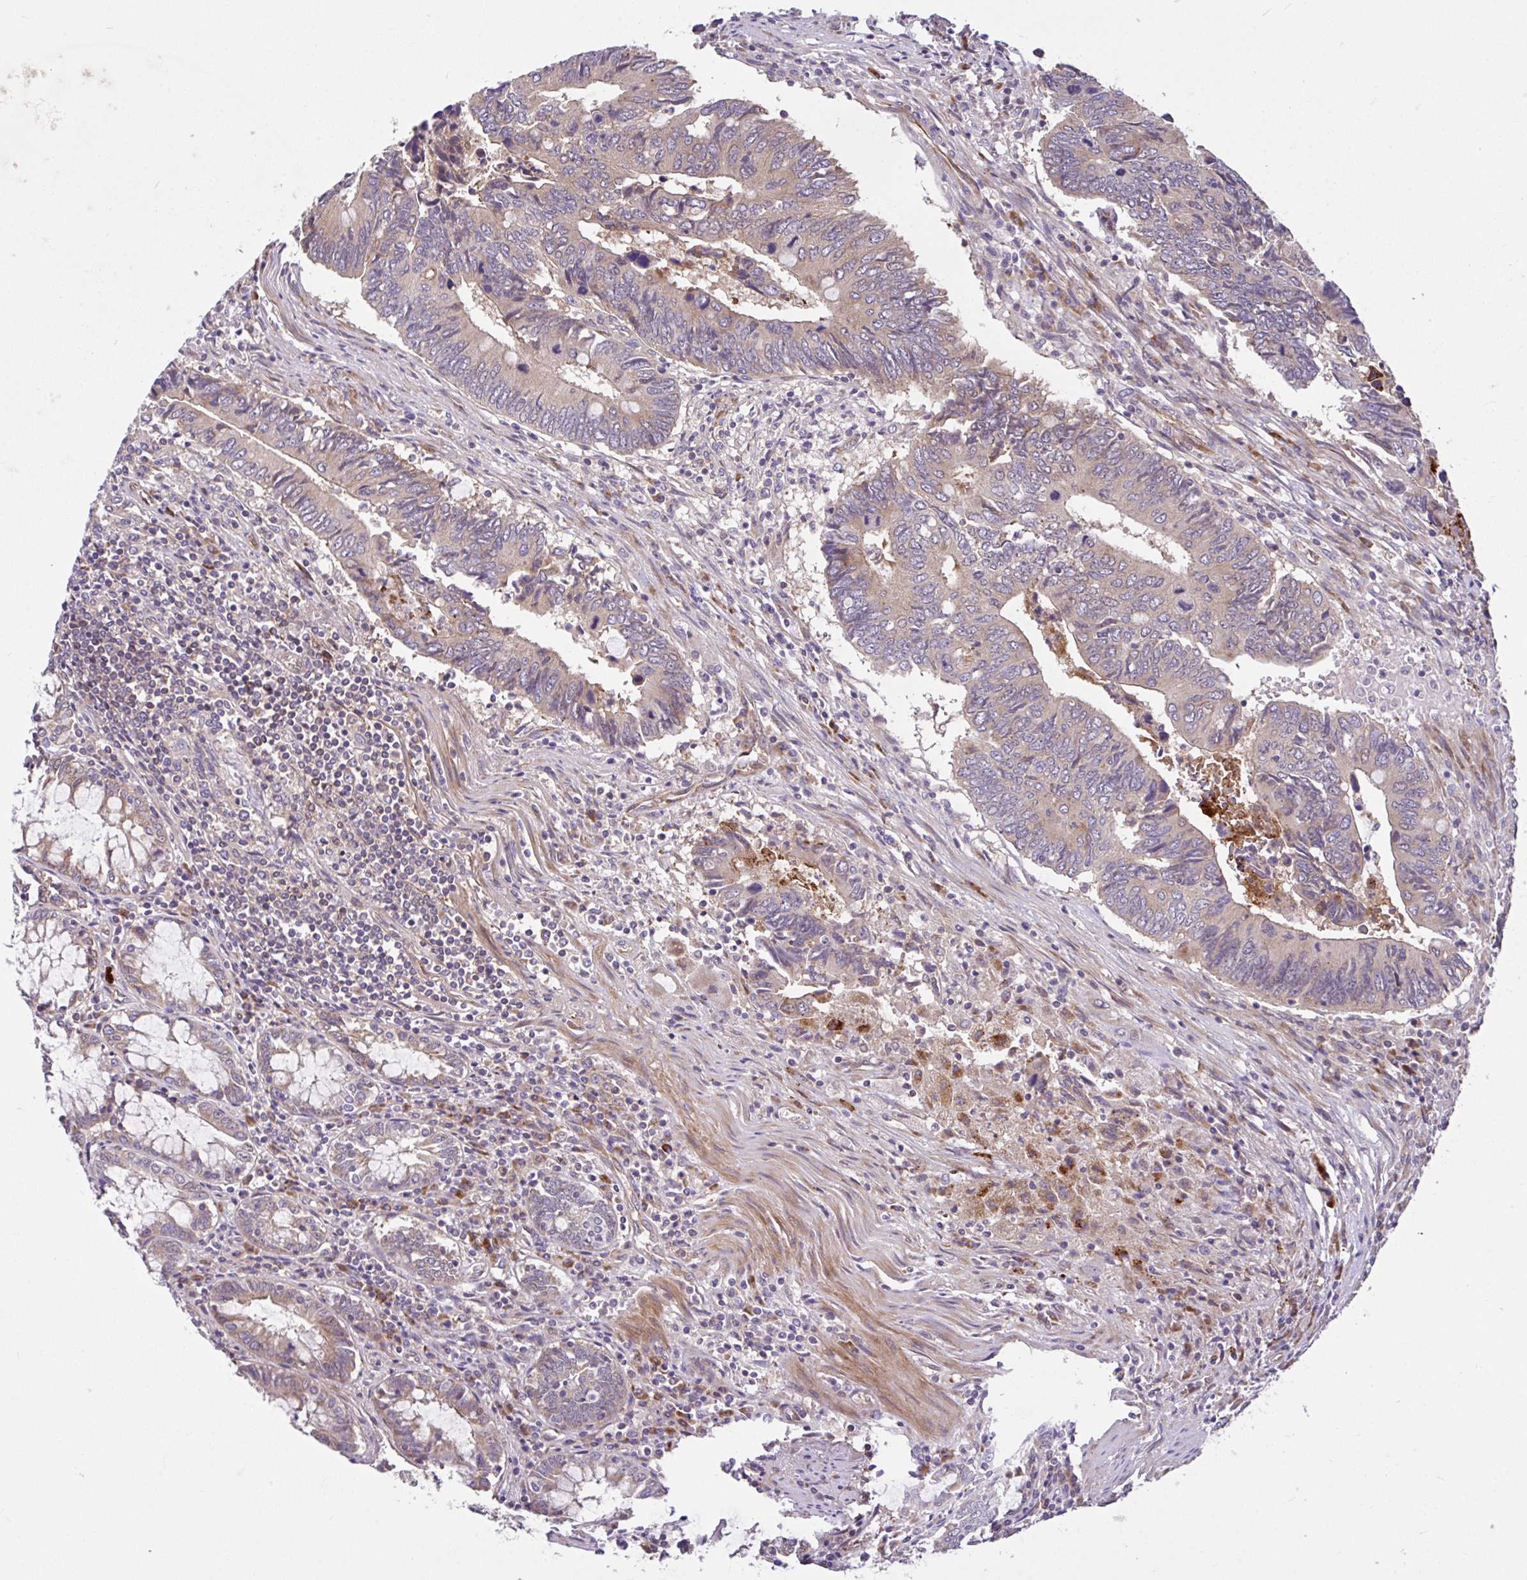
{"staining": {"intensity": "weak", "quantity": "<25%", "location": "cytoplasmic/membranous"}, "tissue": "colorectal cancer", "cell_type": "Tumor cells", "image_type": "cancer", "snomed": [{"axis": "morphology", "description": "Adenocarcinoma, NOS"}, {"axis": "topography", "description": "Colon"}], "caption": "IHC of colorectal cancer exhibits no positivity in tumor cells.", "gene": "NTPCR", "patient": {"sex": "male", "age": 87}}